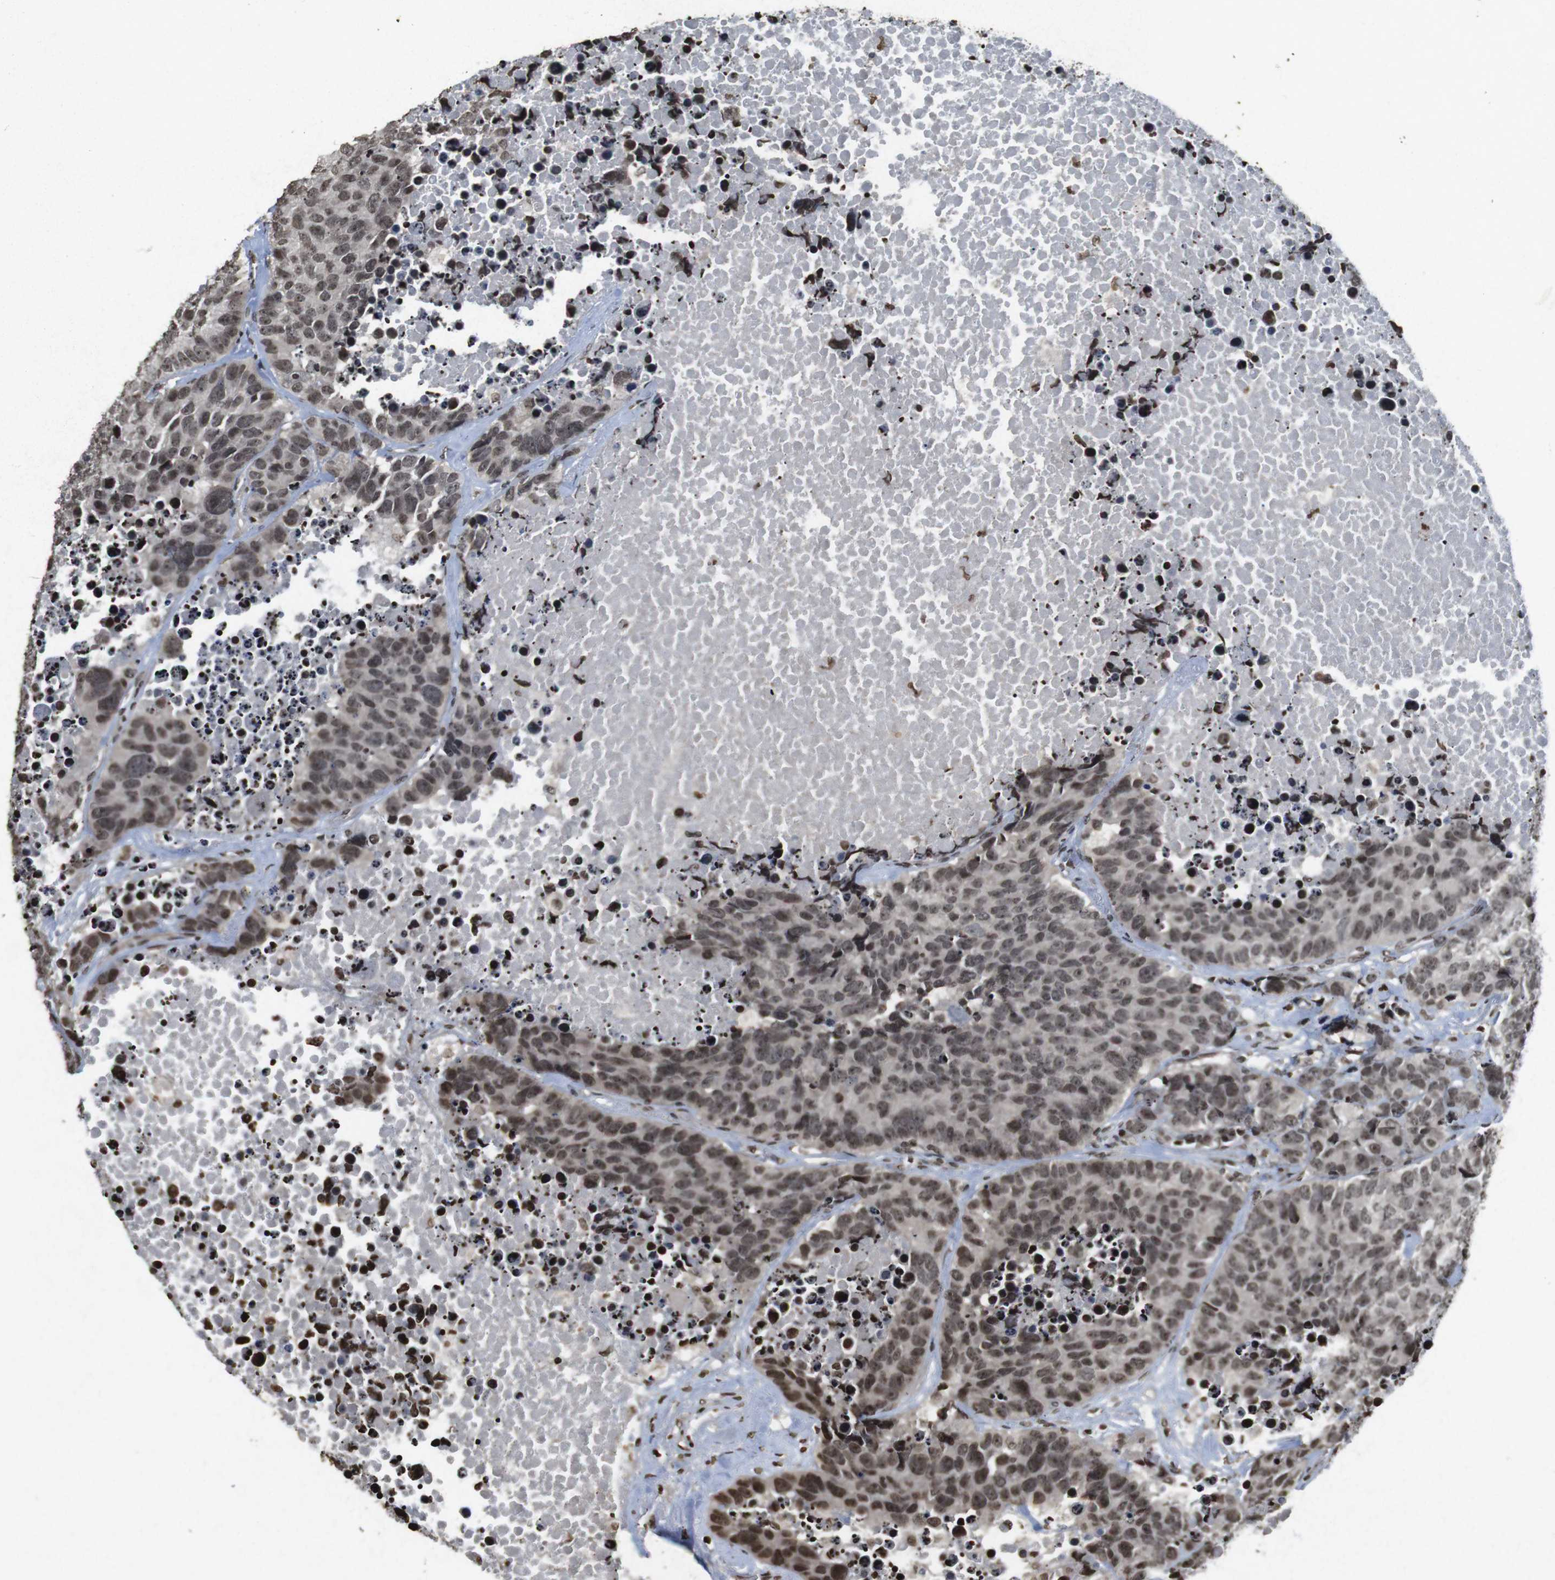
{"staining": {"intensity": "moderate", "quantity": ">75%", "location": "cytoplasmic/membranous,nuclear"}, "tissue": "carcinoid", "cell_type": "Tumor cells", "image_type": "cancer", "snomed": [{"axis": "morphology", "description": "Carcinoid, malignant, NOS"}, {"axis": "topography", "description": "Lung"}], "caption": "Immunohistochemical staining of human carcinoid (malignant) shows medium levels of moderate cytoplasmic/membranous and nuclear positivity in about >75% of tumor cells.", "gene": "FOXA3", "patient": {"sex": "male", "age": 60}}